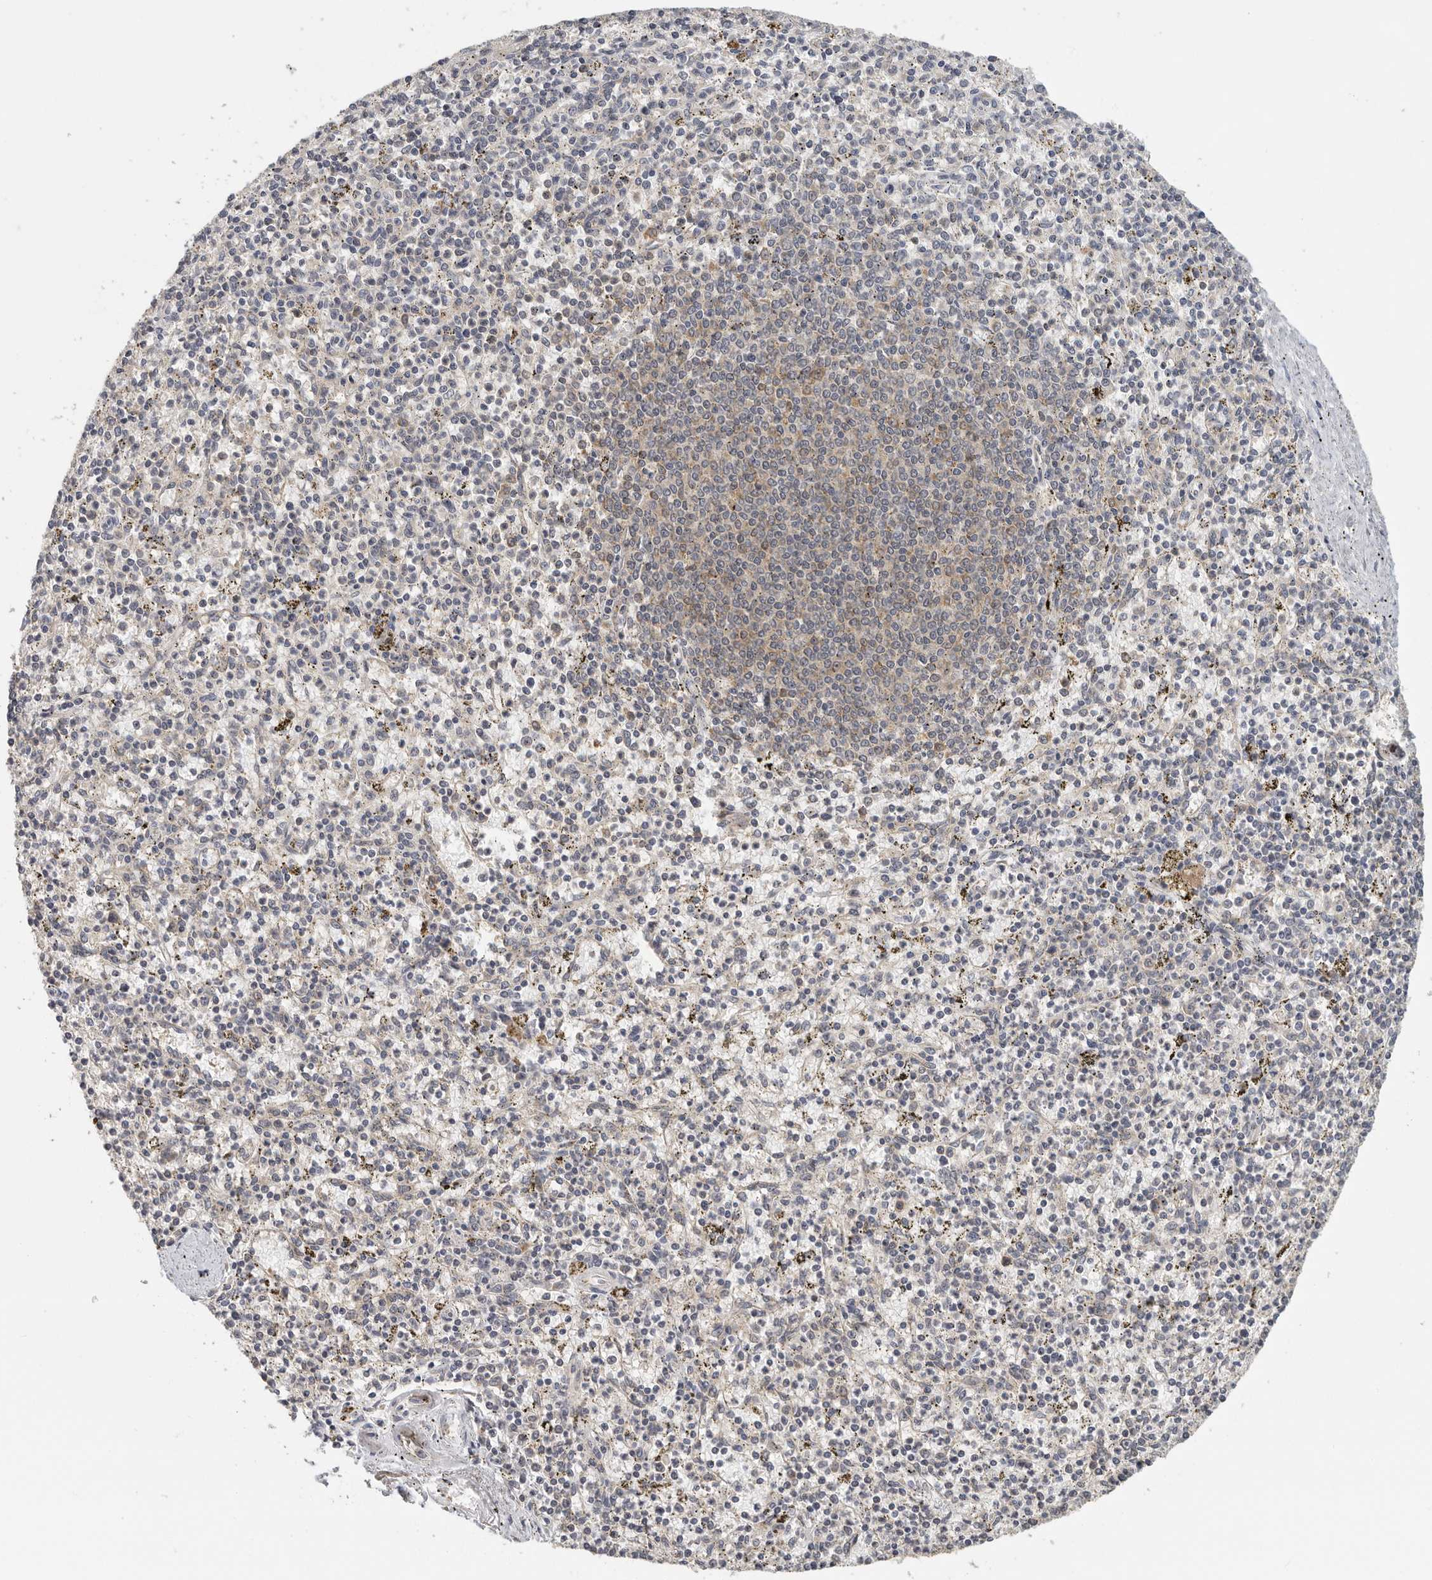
{"staining": {"intensity": "weak", "quantity": "<25%", "location": "cytoplasmic/membranous"}, "tissue": "spleen", "cell_type": "Cells in red pulp", "image_type": "normal", "snomed": [{"axis": "morphology", "description": "Normal tissue, NOS"}, {"axis": "topography", "description": "Spleen"}], "caption": "IHC photomicrograph of normal spleen: human spleen stained with DAB (3,3'-diaminobenzidine) demonstrates no significant protein expression in cells in red pulp. (DAB IHC with hematoxylin counter stain).", "gene": "CCT8", "patient": {"sex": "male", "age": 72}}